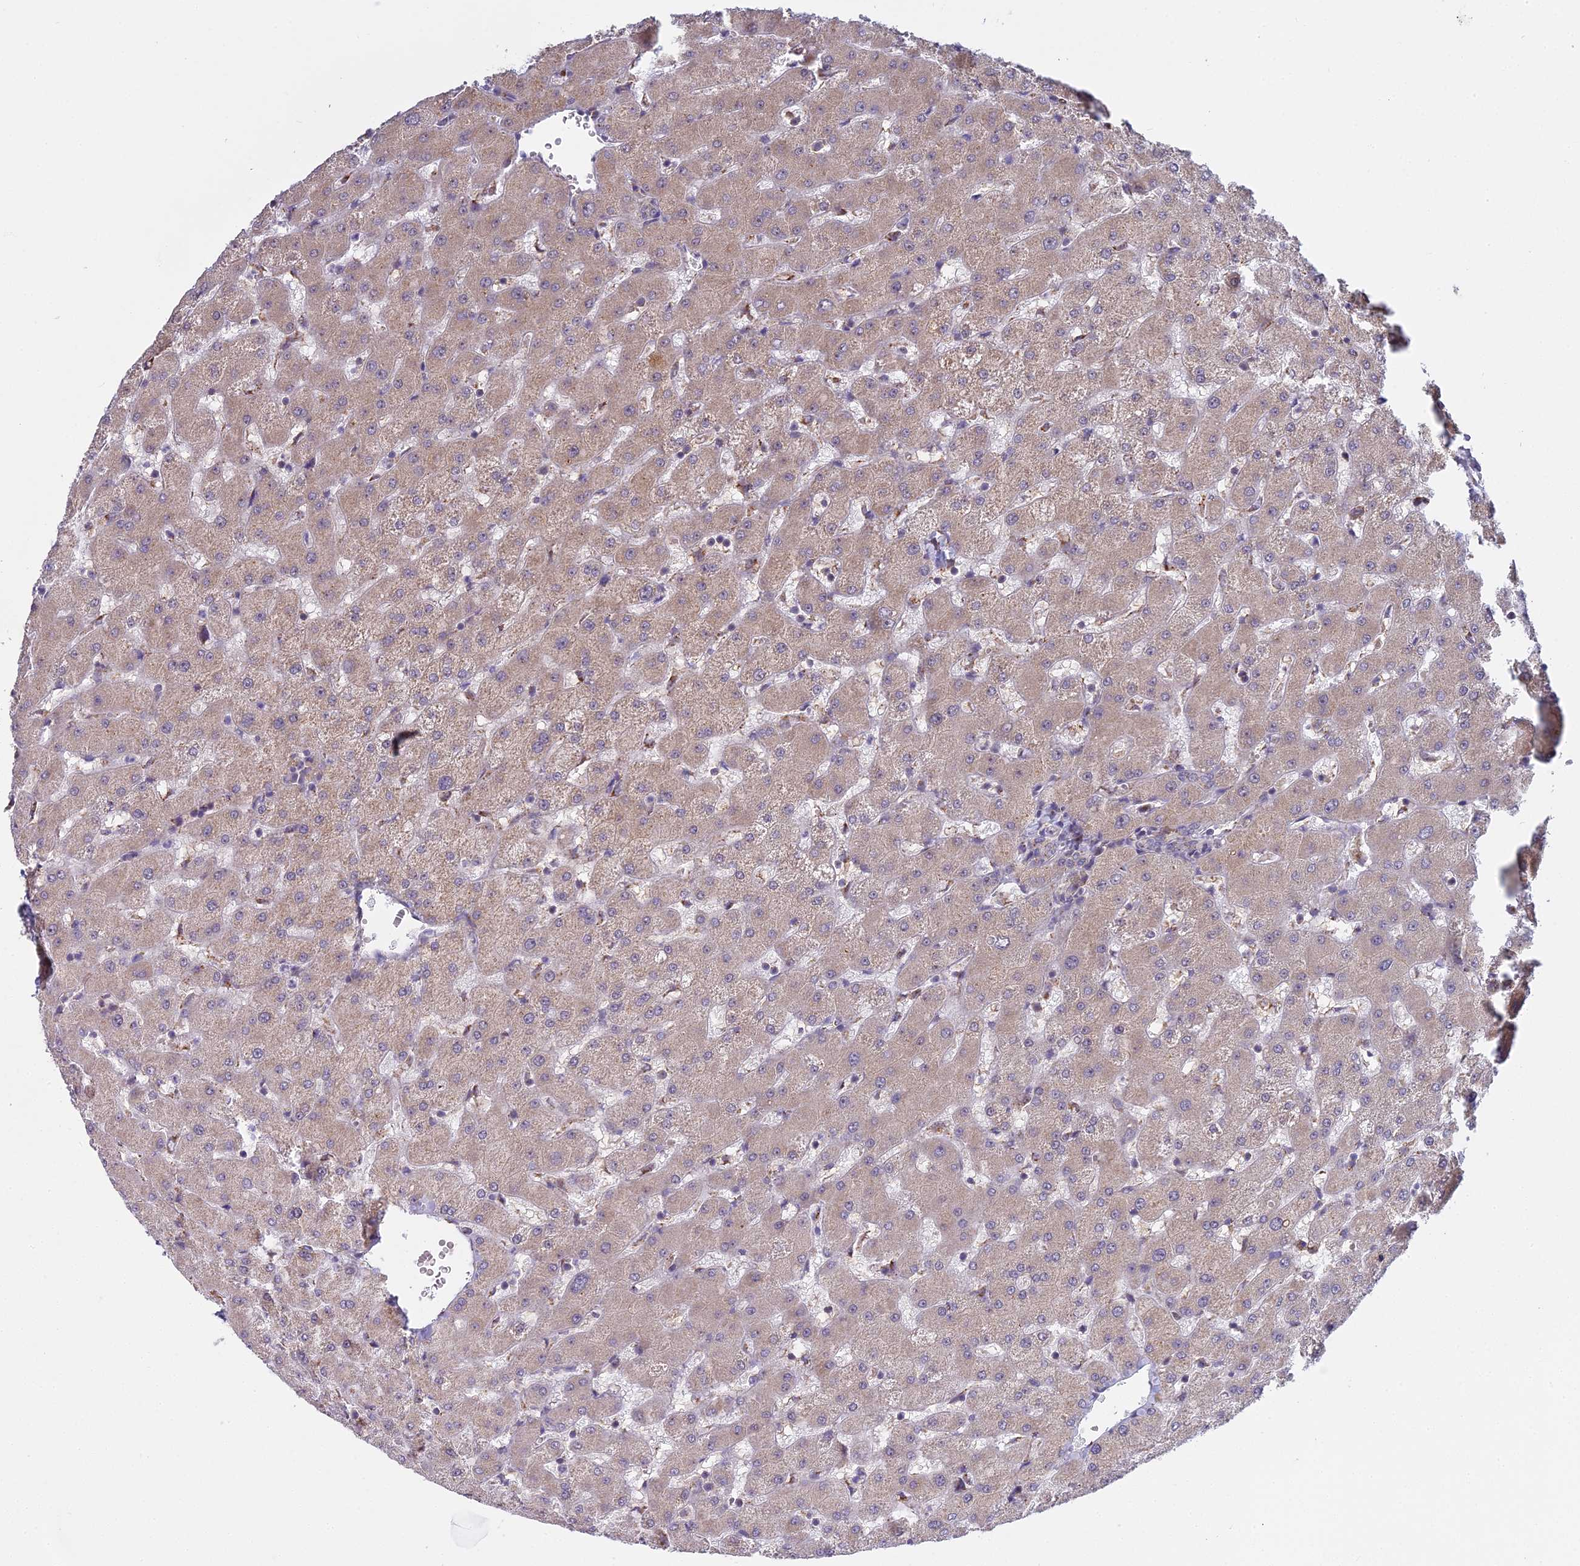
{"staining": {"intensity": "weak", "quantity": "25%-75%", "location": "cytoplasmic/membranous"}, "tissue": "liver", "cell_type": "Cholangiocytes", "image_type": "normal", "snomed": [{"axis": "morphology", "description": "Normal tissue, NOS"}, {"axis": "topography", "description": "Liver"}], "caption": "IHC micrograph of normal liver: human liver stained using immunohistochemistry exhibits low levels of weak protein expression localized specifically in the cytoplasmic/membranous of cholangiocytes, appearing as a cytoplasmic/membranous brown color.", "gene": "MEOX1", "patient": {"sex": "female", "age": 63}}